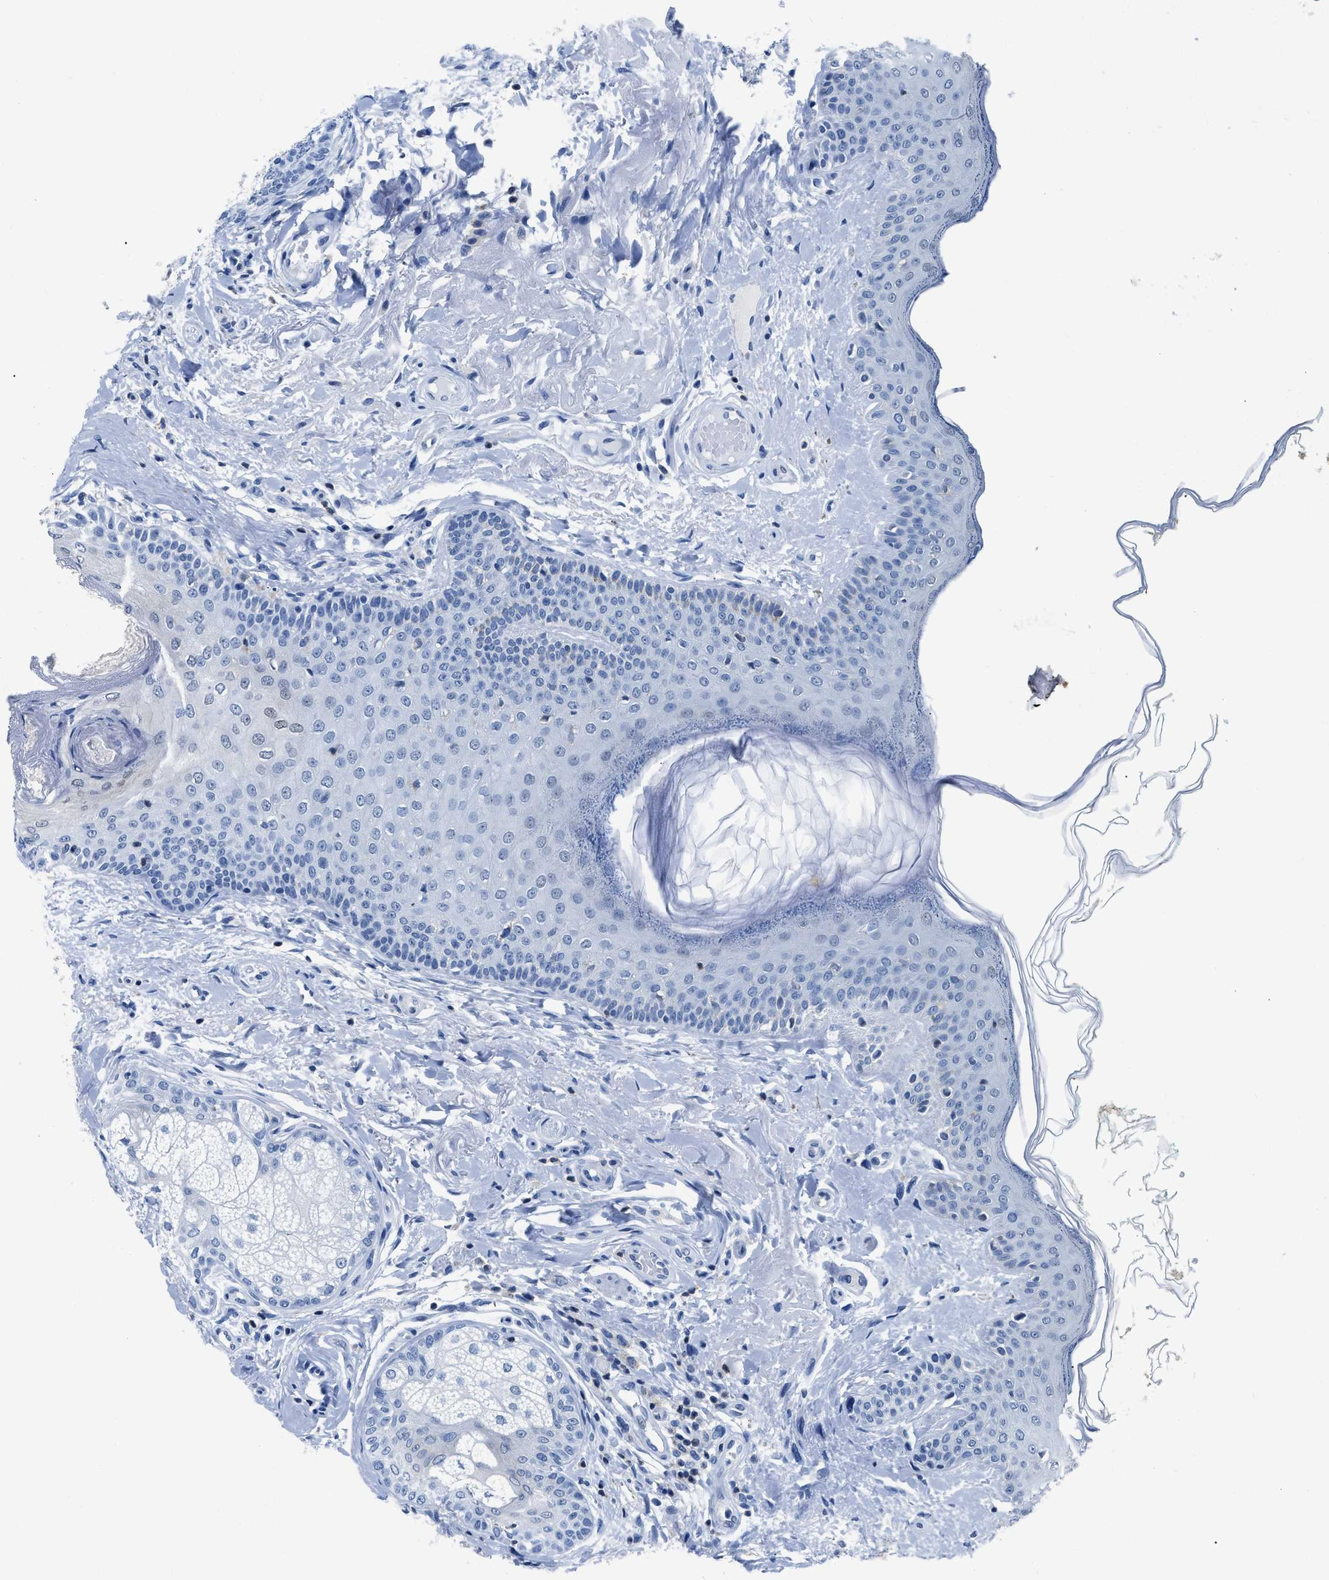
{"staining": {"intensity": "negative", "quantity": "none", "location": "none"}, "tissue": "oral mucosa", "cell_type": "Squamous epithelial cells", "image_type": "normal", "snomed": [{"axis": "morphology", "description": "Normal tissue, NOS"}, {"axis": "topography", "description": "Skin"}, {"axis": "topography", "description": "Oral tissue"}], "caption": "Benign oral mucosa was stained to show a protein in brown. There is no significant positivity in squamous epithelial cells. Brightfield microscopy of IHC stained with DAB (brown) and hematoxylin (blue), captured at high magnification.", "gene": "NFATC2", "patient": {"sex": "male", "age": 84}}